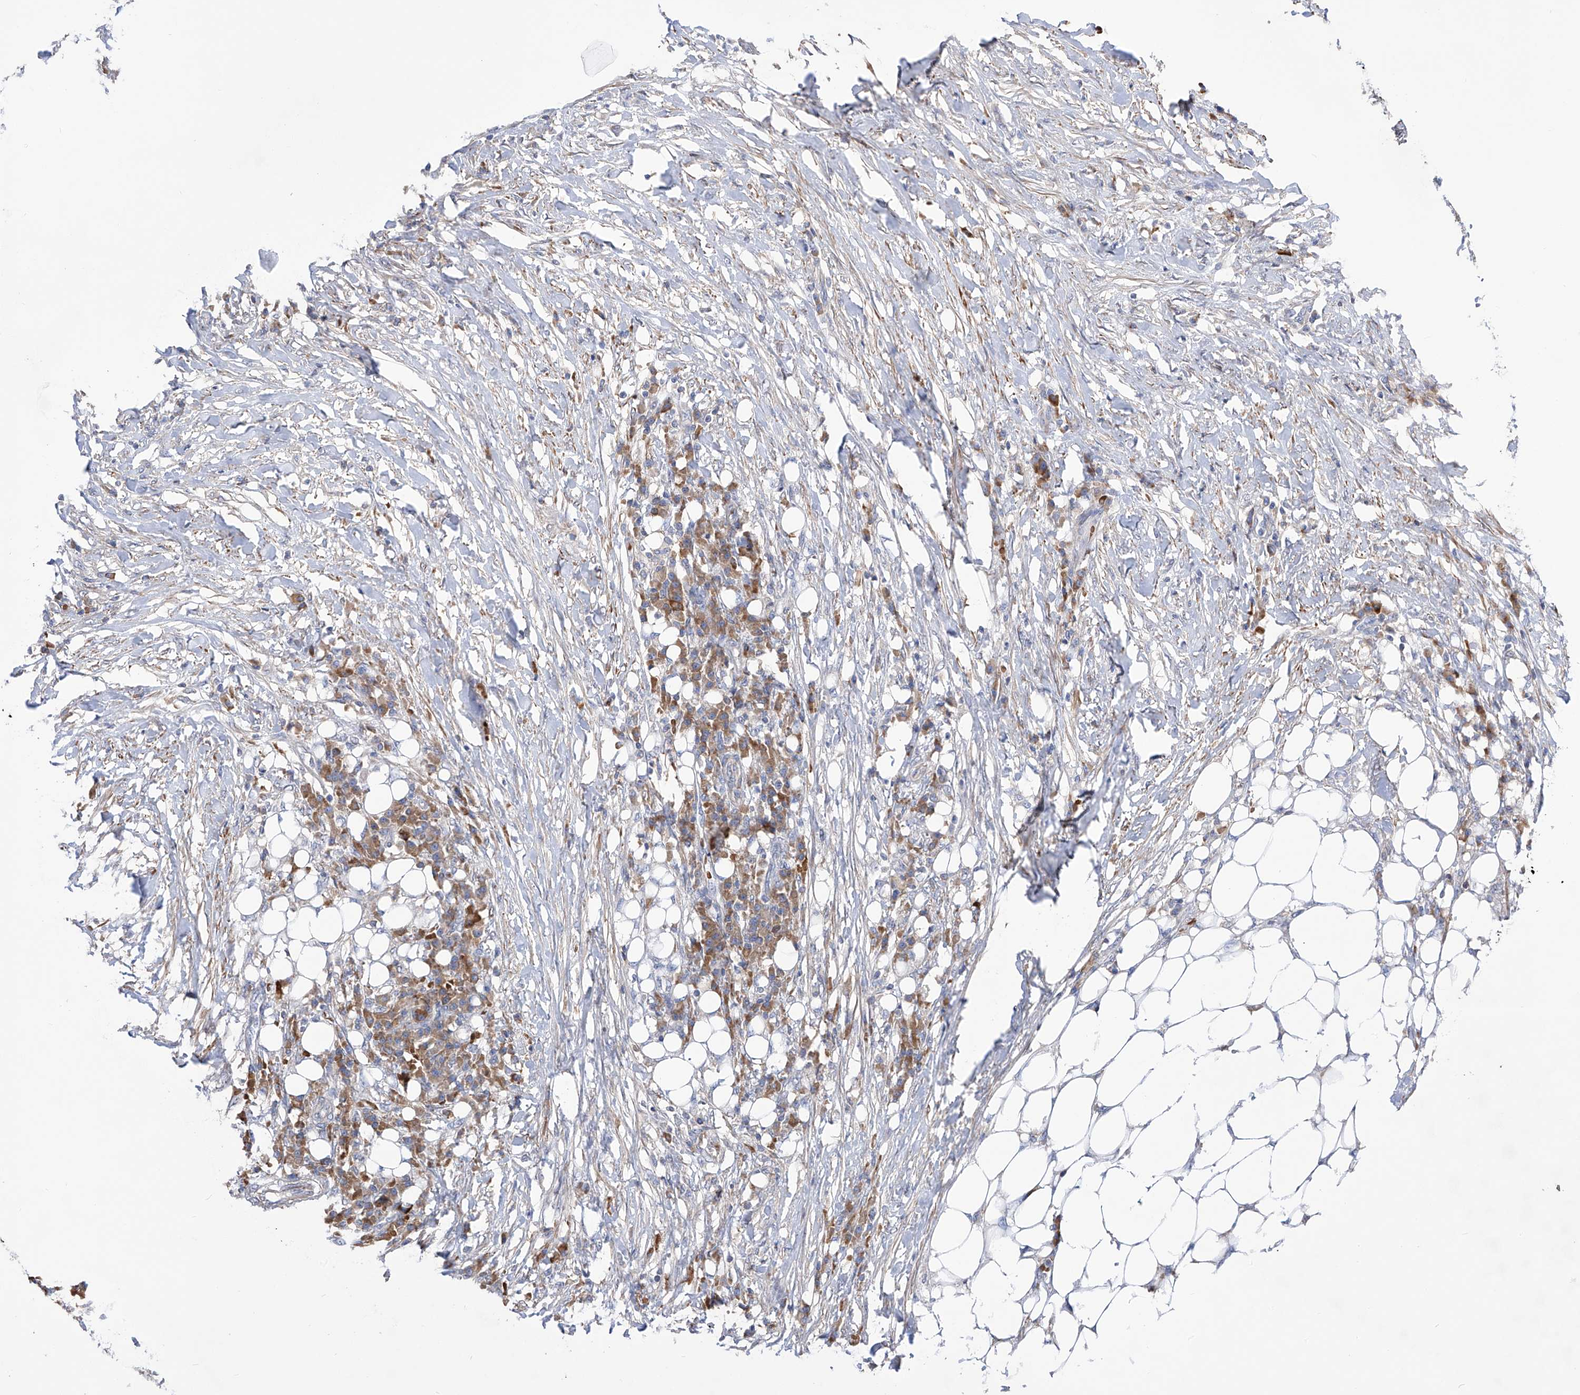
{"staining": {"intensity": "negative", "quantity": "none", "location": "none"}, "tissue": "colorectal cancer", "cell_type": "Tumor cells", "image_type": "cancer", "snomed": [{"axis": "morphology", "description": "Adenocarcinoma, NOS"}, {"axis": "topography", "description": "Colon"}], "caption": "Tumor cells are negative for protein expression in human colorectal cancer (adenocarcinoma).", "gene": "NFATC4", "patient": {"sex": "male", "age": 83}}